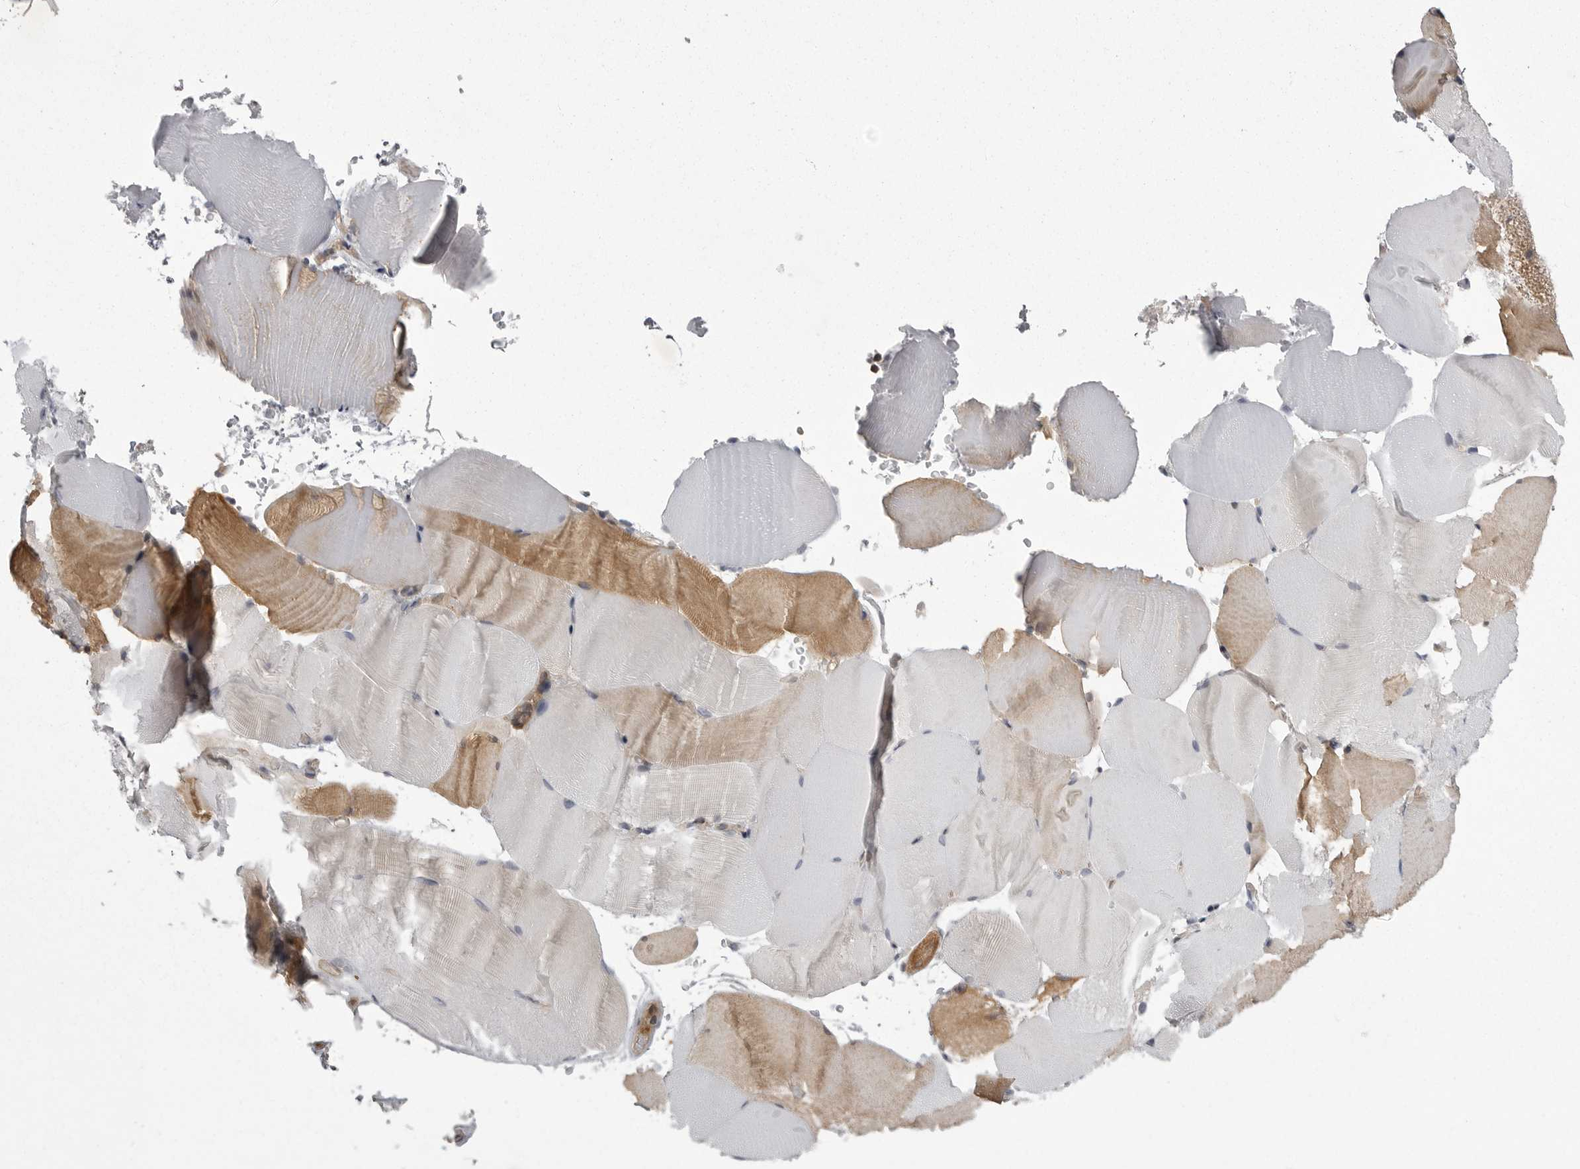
{"staining": {"intensity": "weak", "quantity": "25%-75%", "location": "cytoplasmic/membranous"}, "tissue": "skeletal muscle", "cell_type": "Myocytes", "image_type": "normal", "snomed": [{"axis": "morphology", "description": "Normal tissue, NOS"}, {"axis": "topography", "description": "Skeletal muscle"}, {"axis": "topography", "description": "Parathyroid gland"}], "caption": "Immunohistochemistry (IHC) photomicrograph of unremarkable human skeletal muscle stained for a protein (brown), which displays low levels of weak cytoplasmic/membranous positivity in about 25%-75% of myocytes.", "gene": "STK24", "patient": {"sex": "female", "age": 37}}